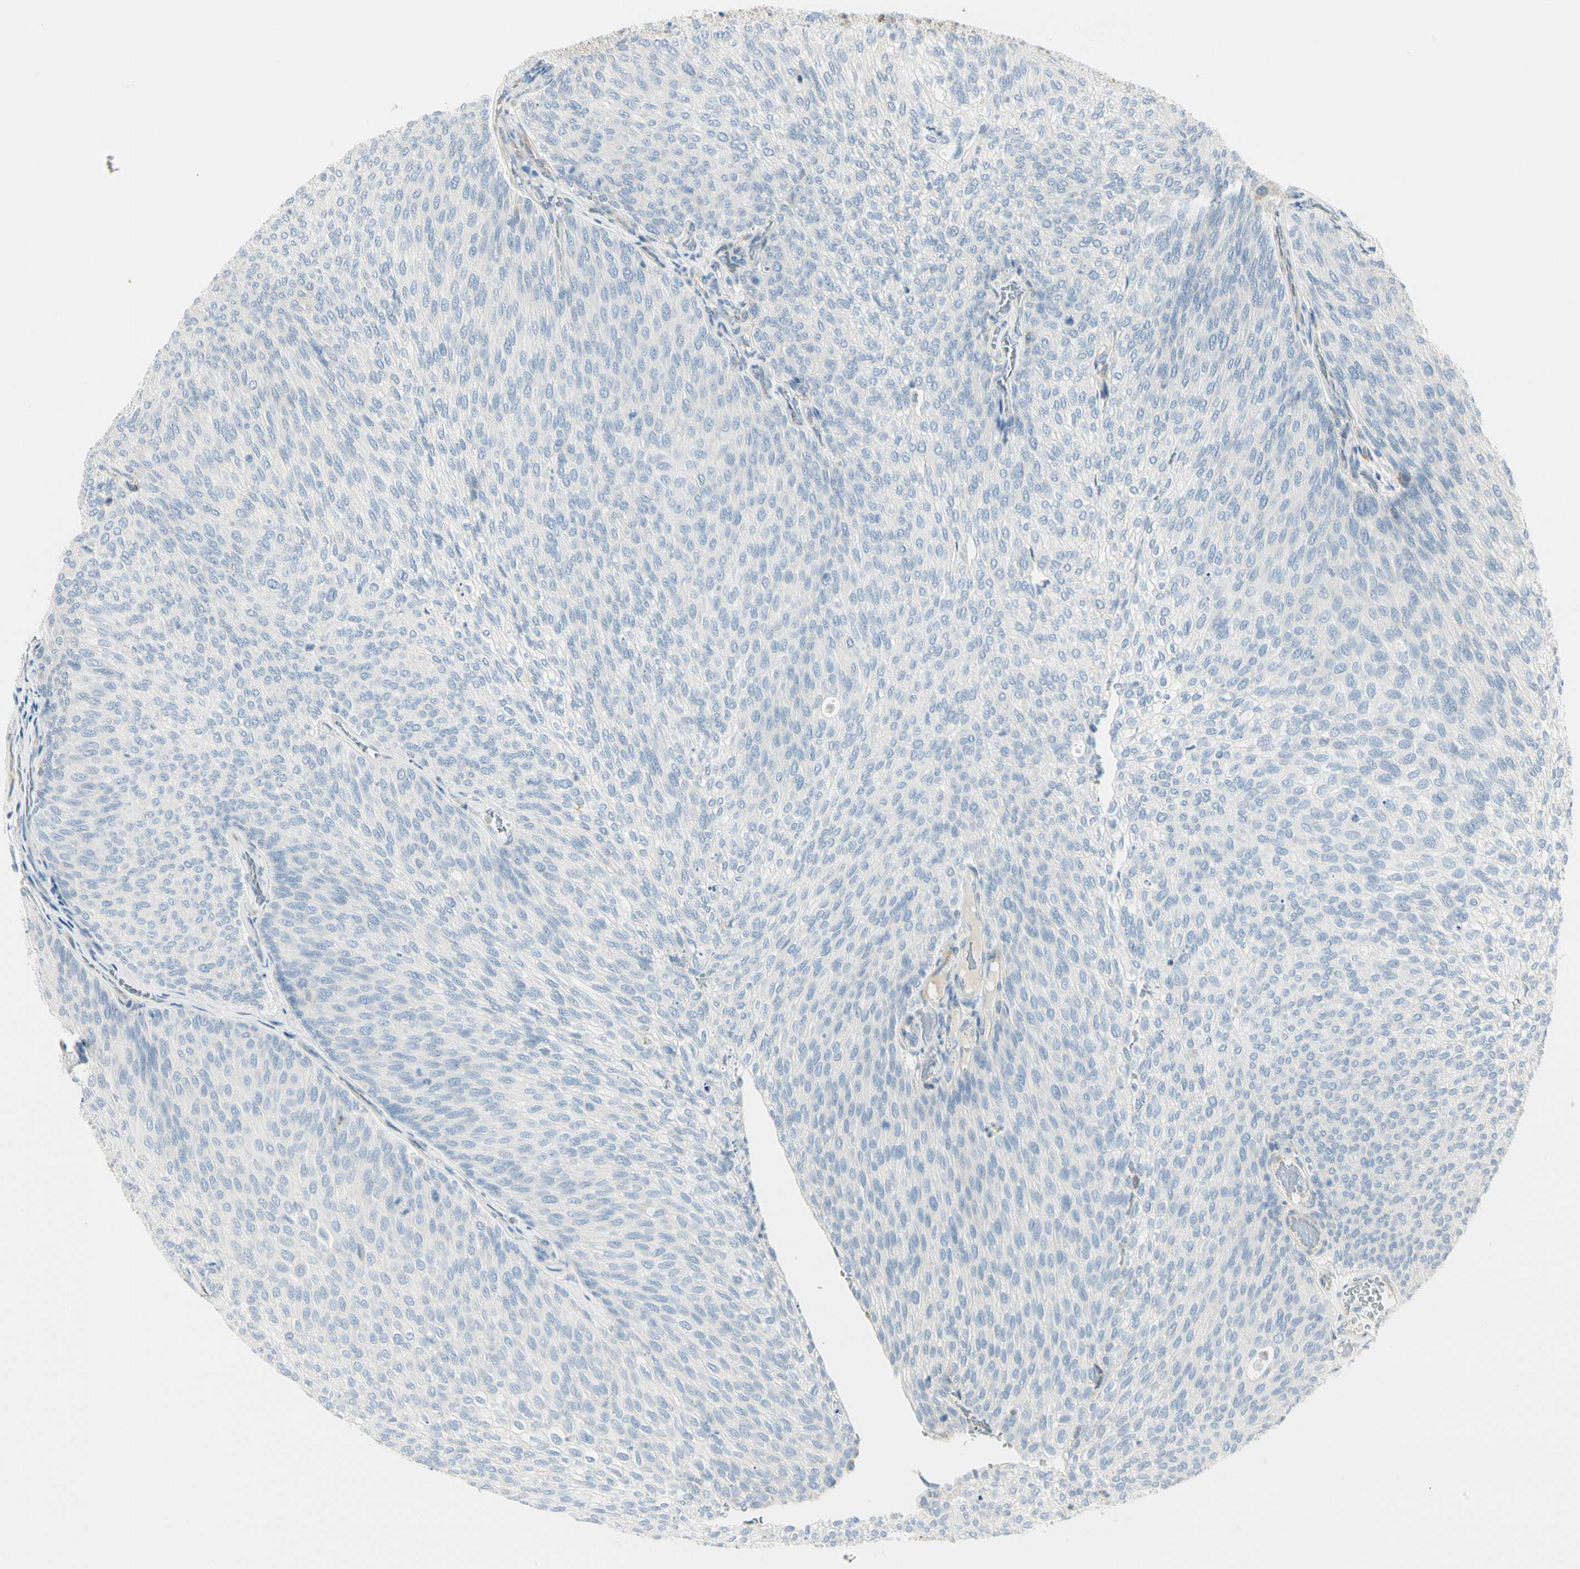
{"staining": {"intensity": "negative", "quantity": "none", "location": "none"}, "tissue": "urothelial cancer", "cell_type": "Tumor cells", "image_type": "cancer", "snomed": [{"axis": "morphology", "description": "Urothelial carcinoma, Low grade"}, {"axis": "topography", "description": "Urinary bladder"}], "caption": "This is a photomicrograph of immunohistochemistry staining of urothelial carcinoma (low-grade), which shows no positivity in tumor cells. Brightfield microscopy of IHC stained with DAB (brown) and hematoxylin (blue), captured at high magnification.", "gene": "TNFSF11", "patient": {"sex": "female", "age": 79}}